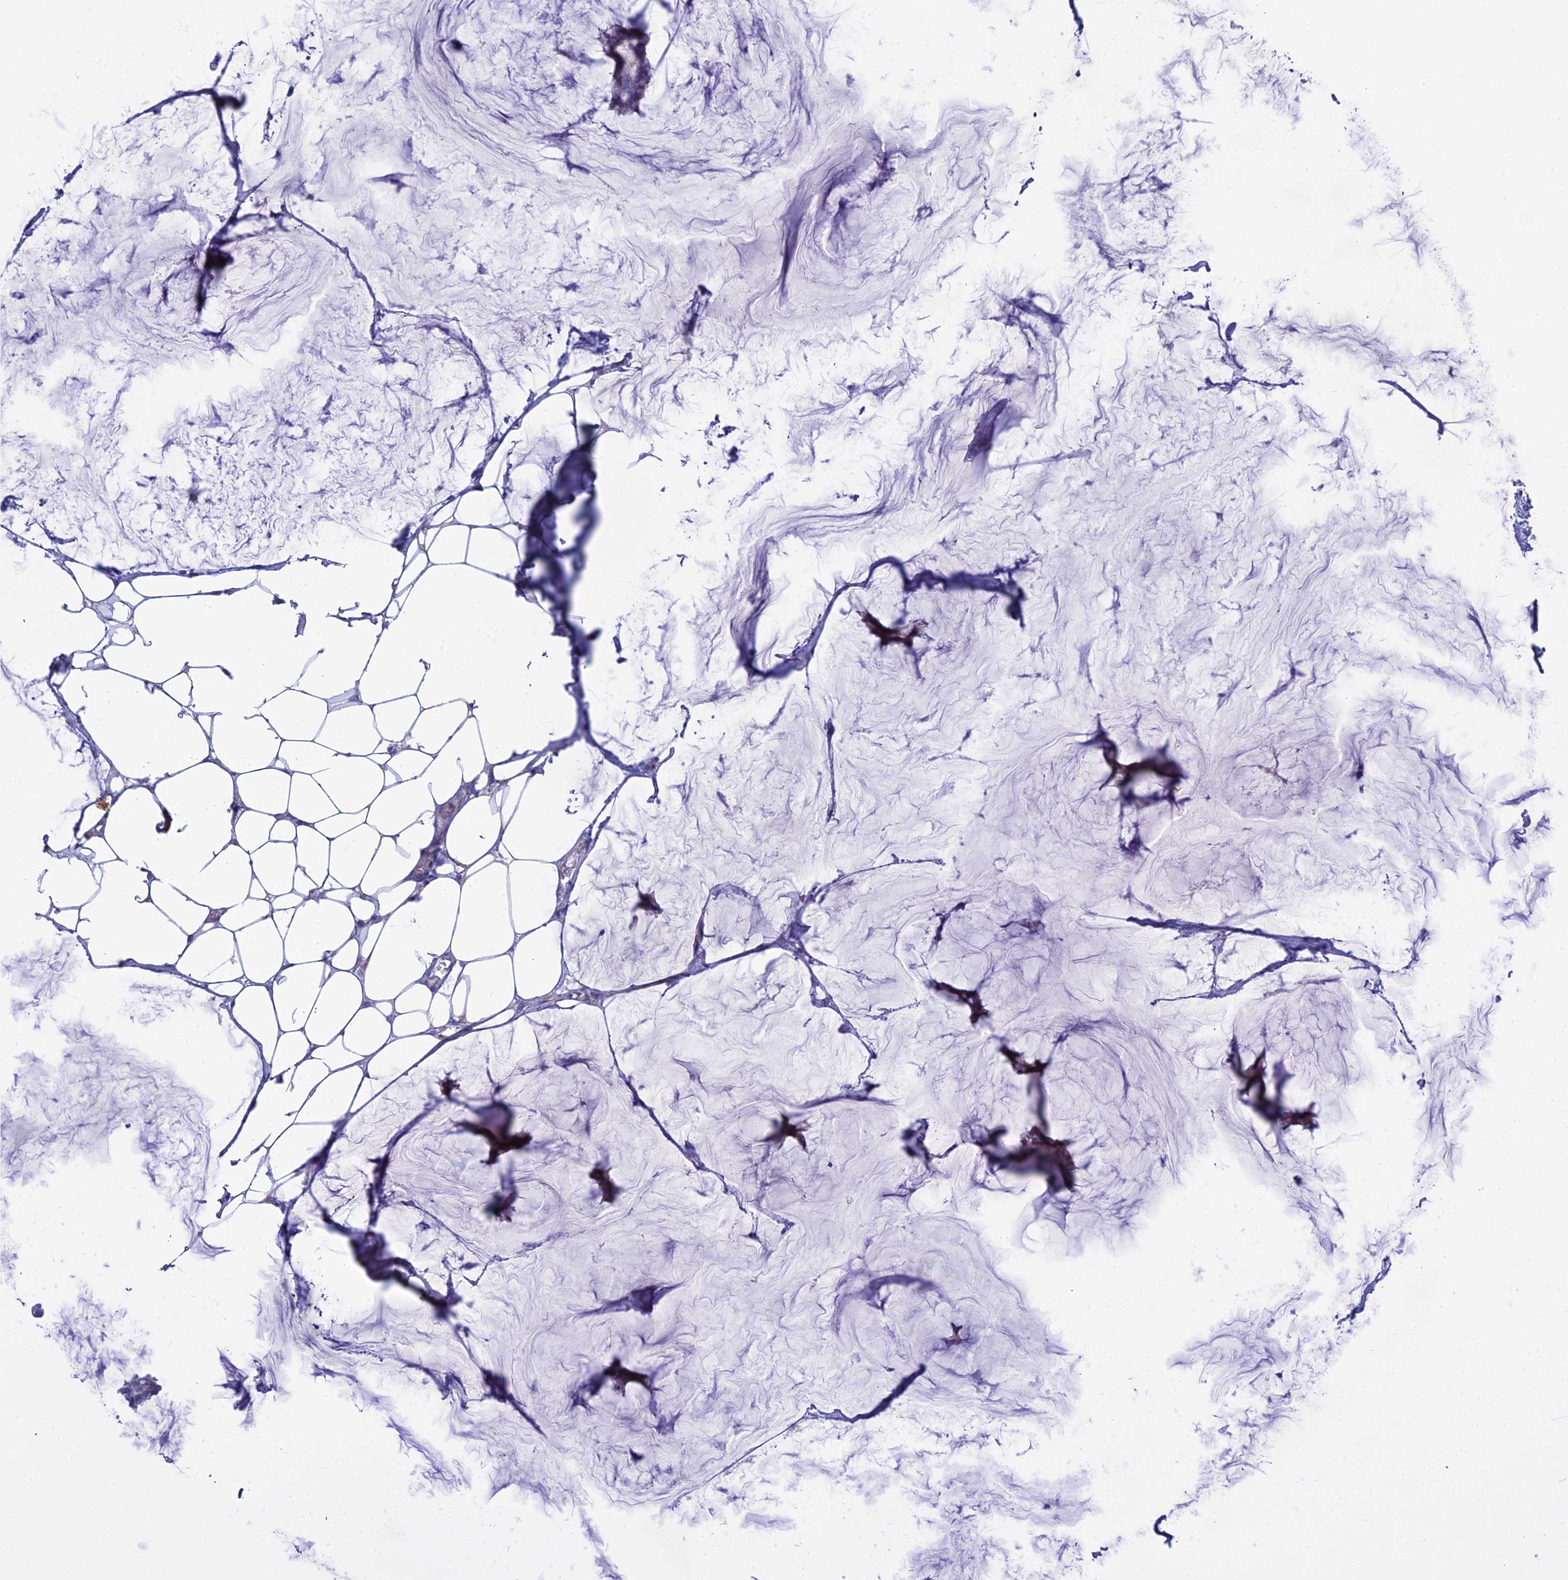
{"staining": {"intensity": "negative", "quantity": "none", "location": "none"}, "tissue": "breast cancer", "cell_type": "Tumor cells", "image_type": "cancer", "snomed": [{"axis": "morphology", "description": "Duct carcinoma"}, {"axis": "topography", "description": "Breast"}], "caption": "A photomicrograph of breast intraductal carcinoma stained for a protein shows no brown staining in tumor cells.", "gene": "MBD3L1", "patient": {"sex": "female", "age": 93}}